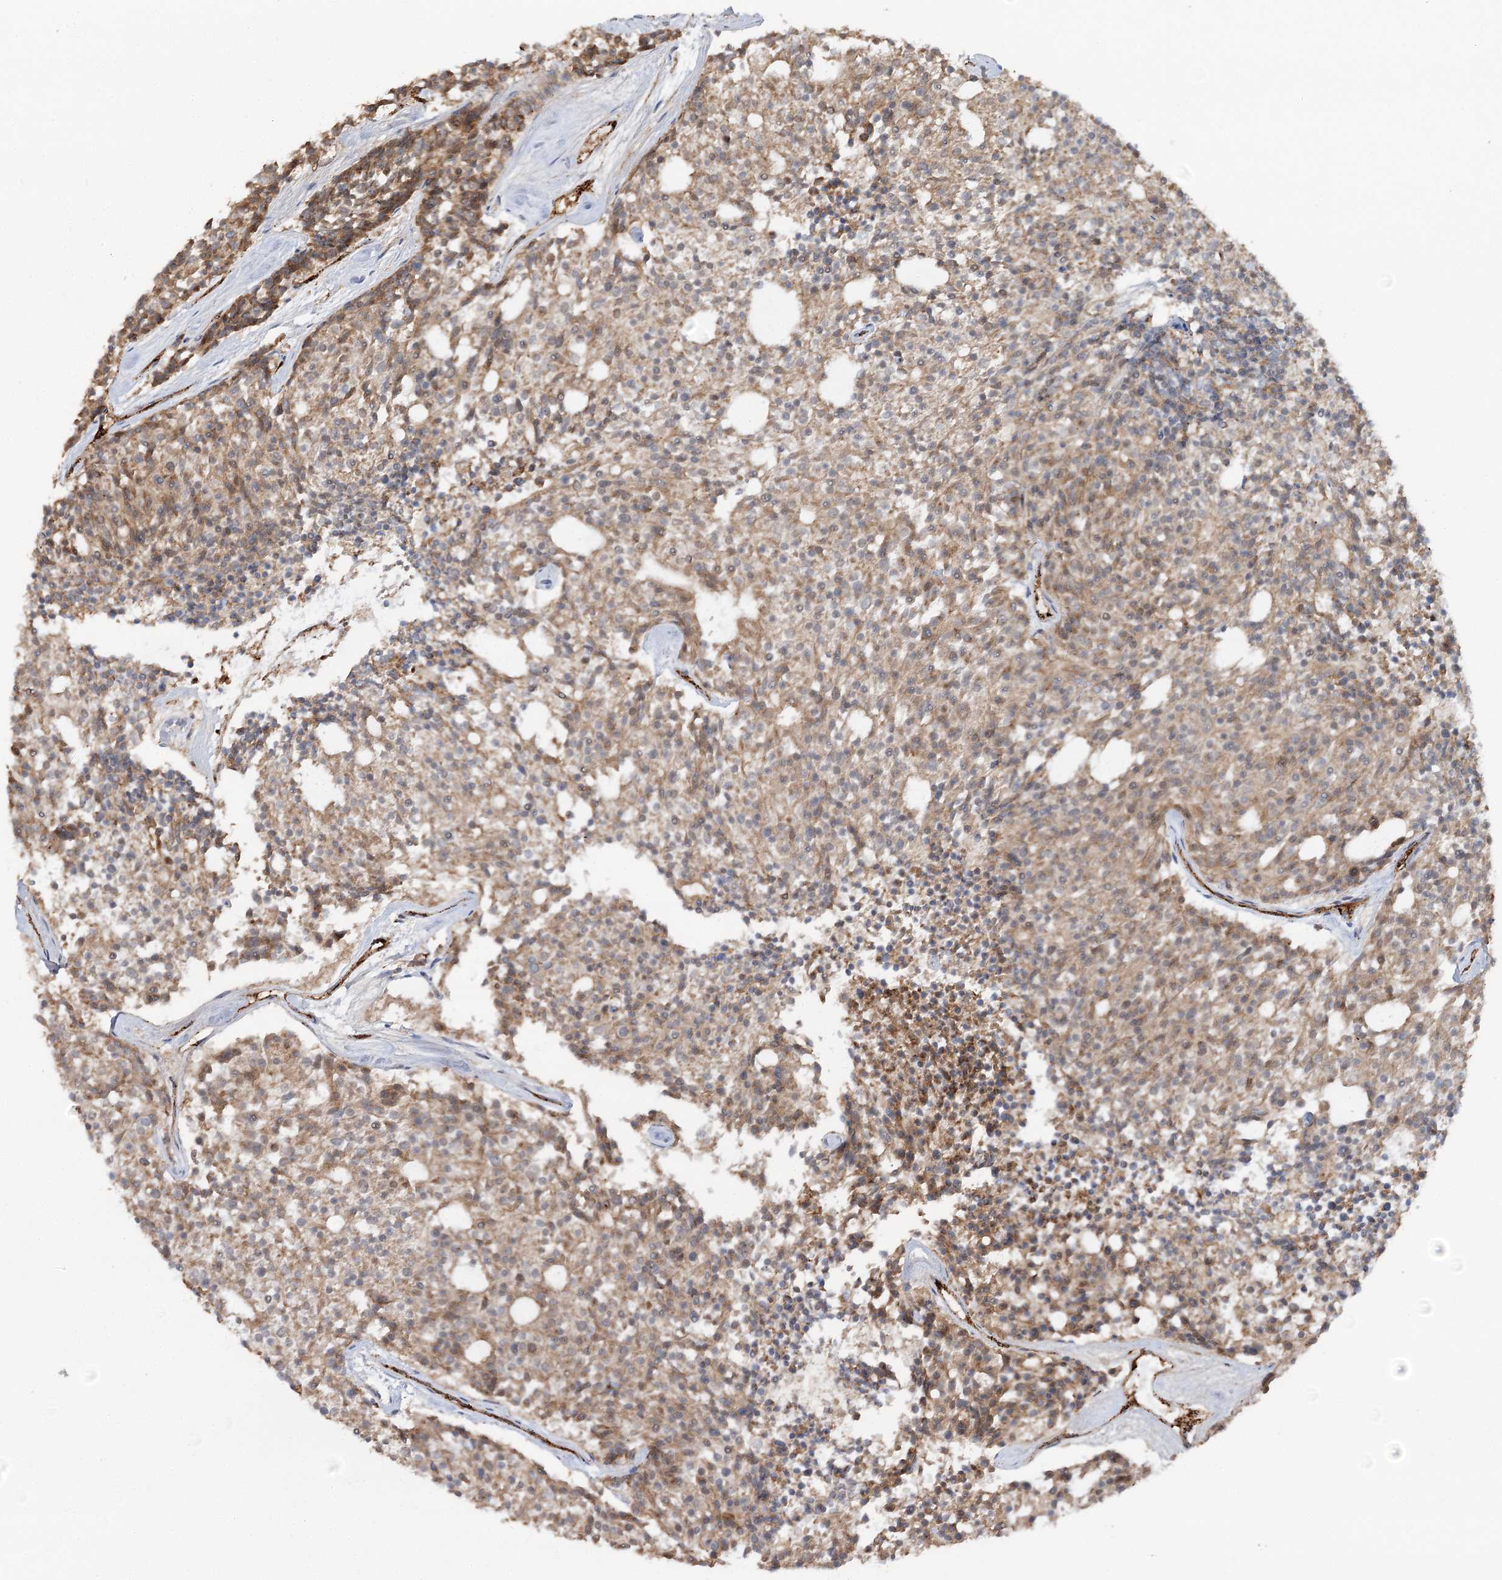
{"staining": {"intensity": "moderate", "quantity": "25%-75%", "location": "cytoplasmic/membranous"}, "tissue": "carcinoid", "cell_type": "Tumor cells", "image_type": "cancer", "snomed": [{"axis": "morphology", "description": "Carcinoid, malignant, NOS"}, {"axis": "topography", "description": "Pancreas"}], "caption": "Immunohistochemical staining of human carcinoid displays medium levels of moderate cytoplasmic/membranous staining in about 25%-75% of tumor cells. (DAB (3,3'-diaminobenzidine) = brown stain, brightfield microscopy at high magnification).", "gene": "KBTBD4", "patient": {"sex": "female", "age": 54}}